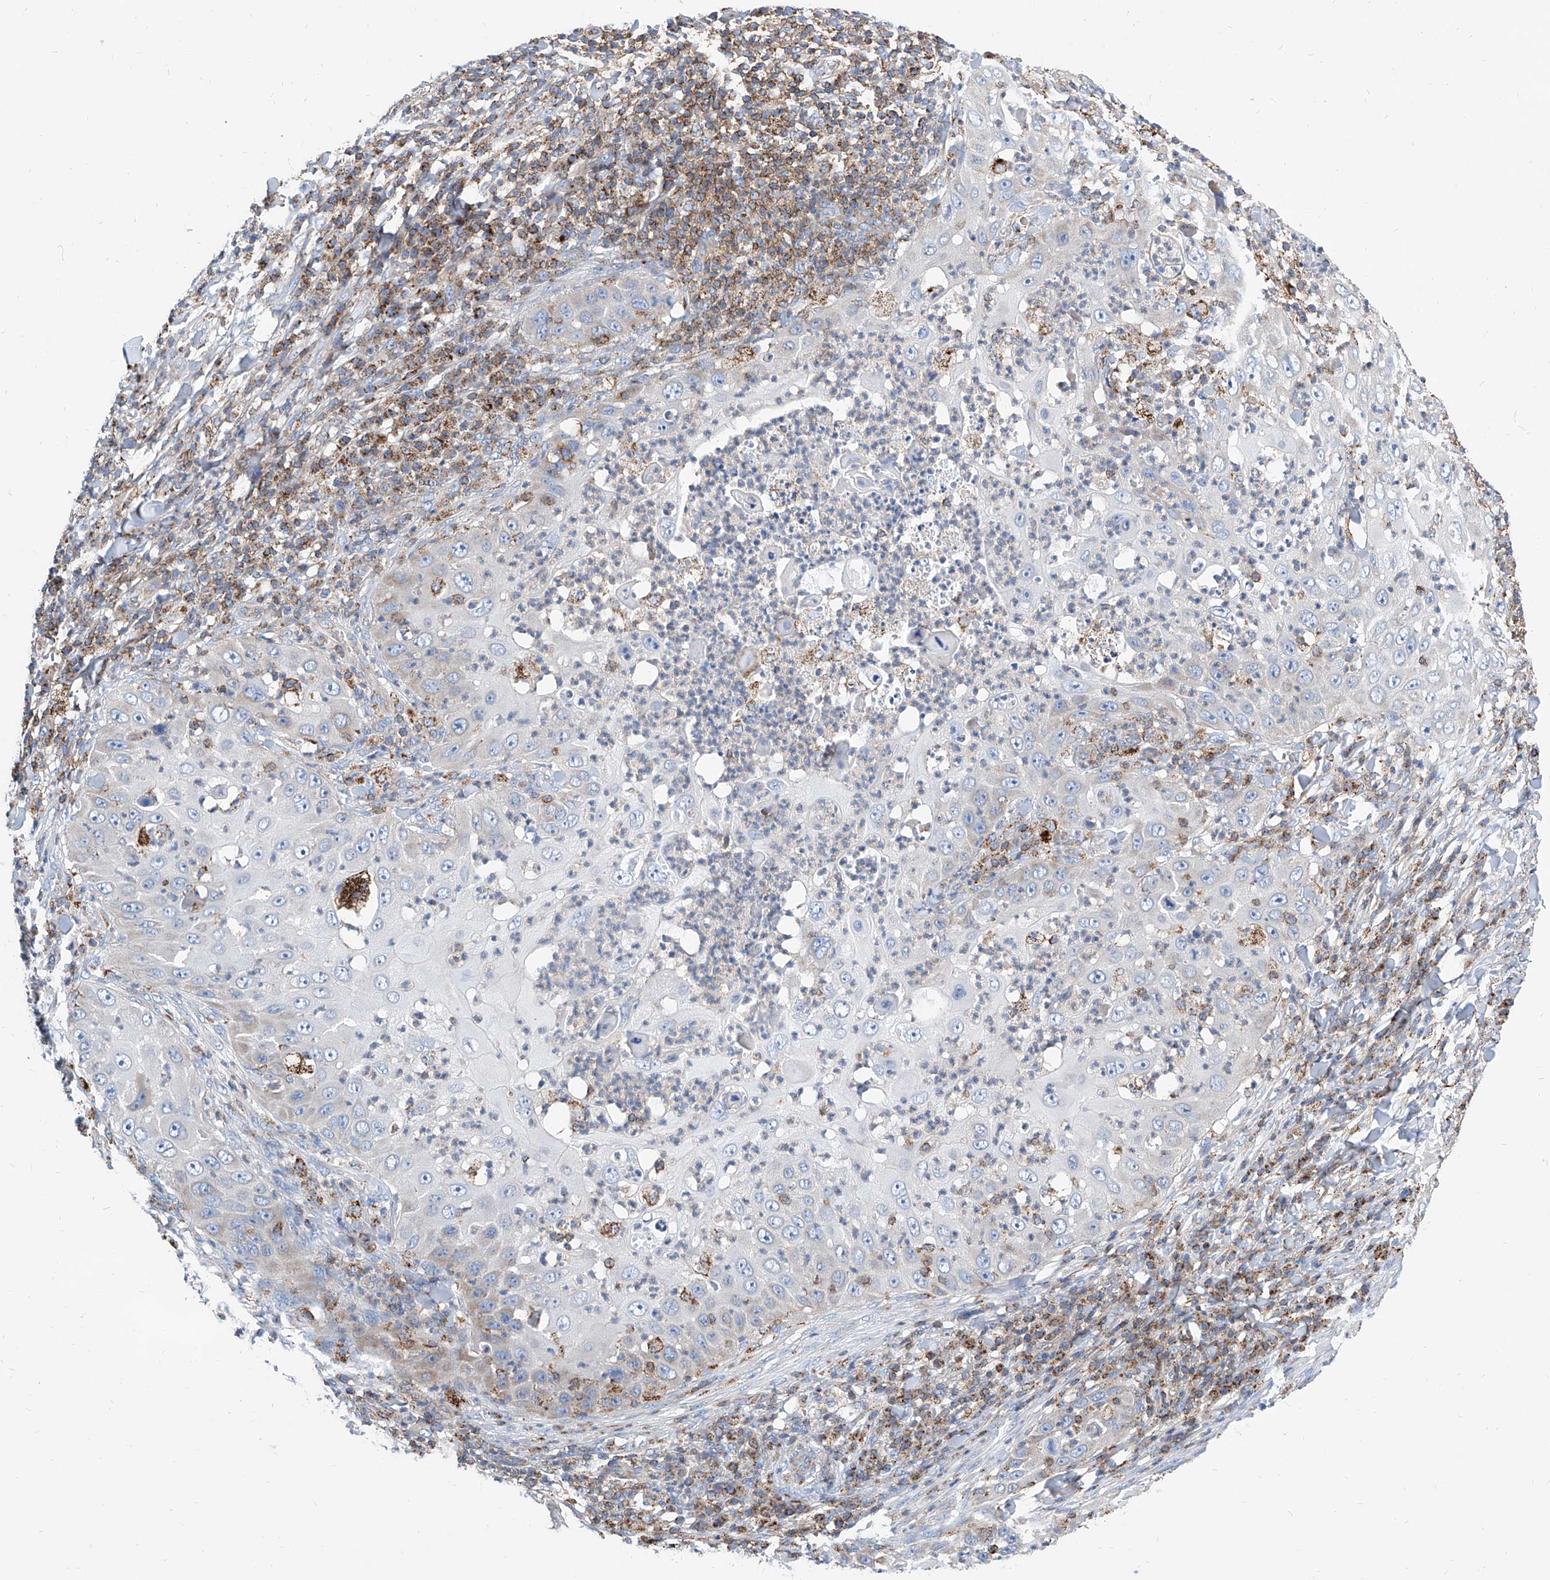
{"staining": {"intensity": "weak", "quantity": "<25%", "location": "cytoplasmic/membranous"}, "tissue": "skin cancer", "cell_type": "Tumor cells", "image_type": "cancer", "snomed": [{"axis": "morphology", "description": "Squamous cell carcinoma, NOS"}, {"axis": "topography", "description": "Skin"}], "caption": "The image shows no staining of tumor cells in squamous cell carcinoma (skin).", "gene": "CPNE5", "patient": {"sex": "female", "age": 44}}